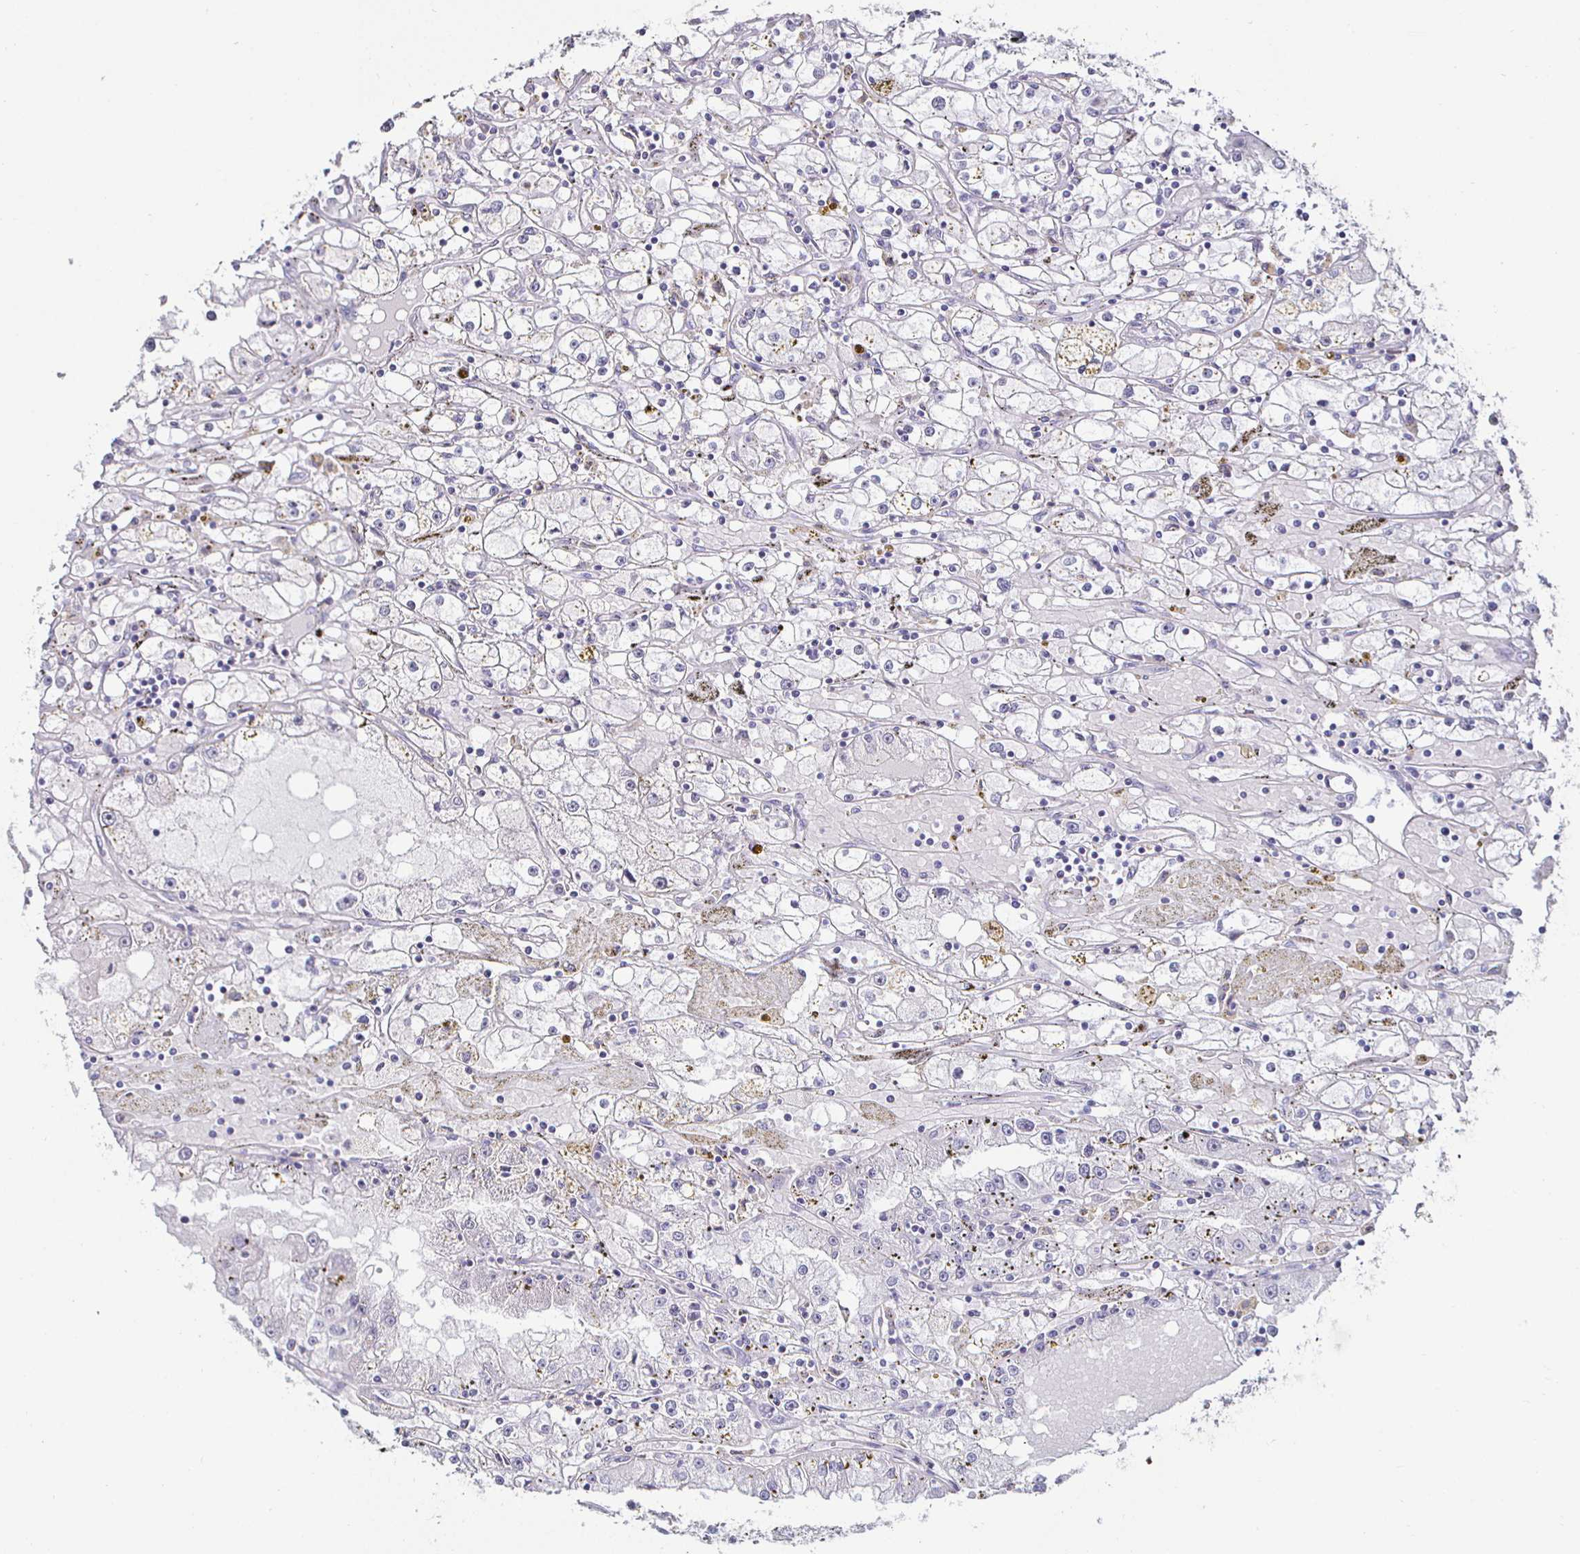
{"staining": {"intensity": "negative", "quantity": "none", "location": "none"}, "tissue": "renal cancer", "cell_type": "Tumor cells", "image_type": "cancer", "snomed": [{"axis": "morphology", "description": "Adenocarcinoma, NOS"}, {"axis": "topography", "description": "Kidney"}], "caption": "Adenocarcinoma (renal) was stained to show a protein in brown. There is no significant positivity in tumor cells. (Stains: DAB (3,3'-diaminobenzidine) immunohistochemistry with hematoxylin counter stain, Microscopy: brightfield microscopy at high magnification).", "gene": "MLH1", "patient": {"sex": "male", "age": 56}}